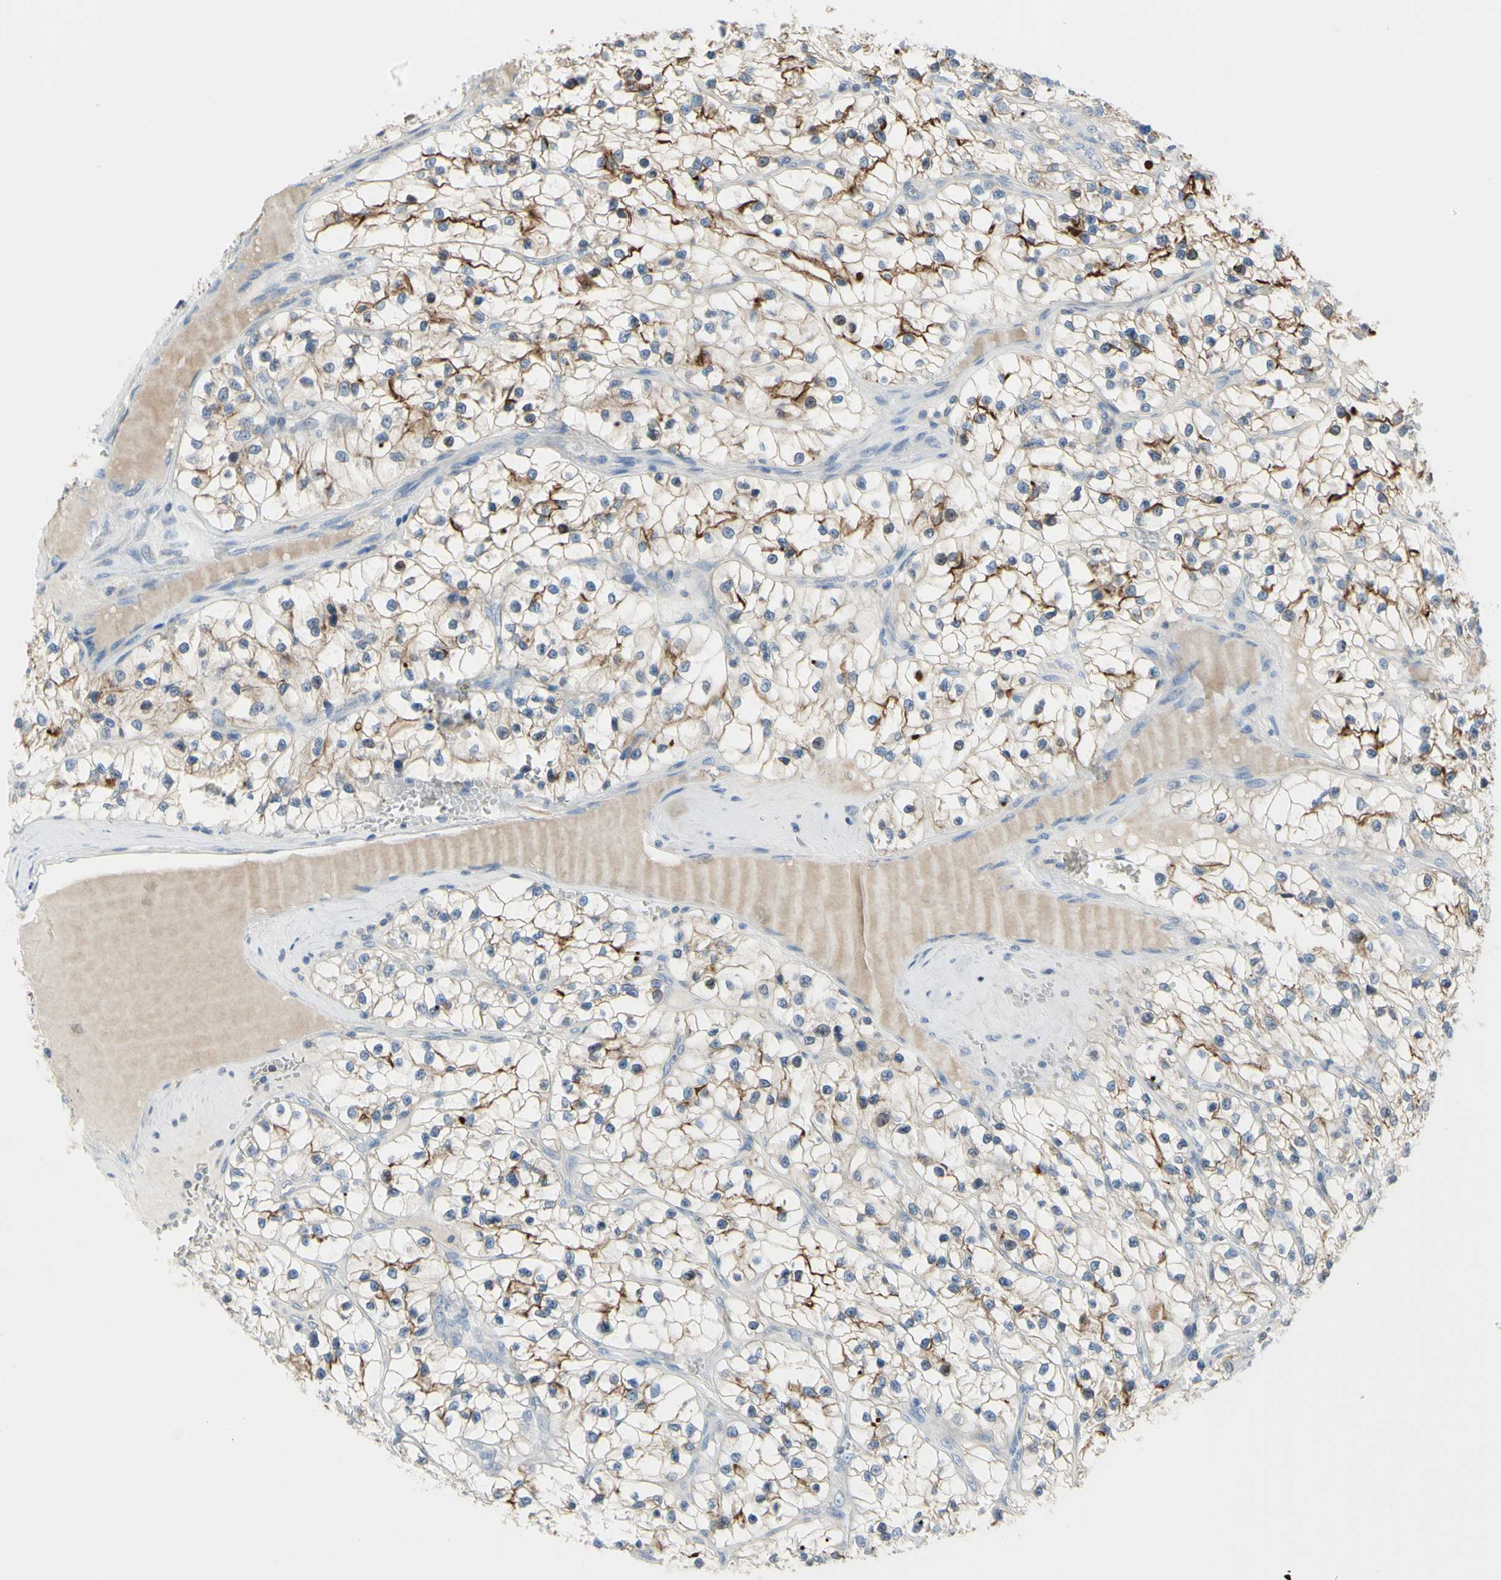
{"staining": {"intensity": "moderate", "quantity": ">75%", "location": "cytoplasmic/membranous"}, "tissue": "renal cancer", "cell_type": "Tumor cells", "image_type": "cancer", "snomed": [{"axis": "morphology", "description": "Adenocarcinoma, NOS"}, {"axis": "topography", "description": "Kidney"}], "caption": "Immunohistochemical staining of renal cancer displays medium levels of moderate cytoplasmic/membranous protein staining in about >75% of tumor cells.", "gene": "MUC1", "patient": {"sex": "female", "age": 57}}